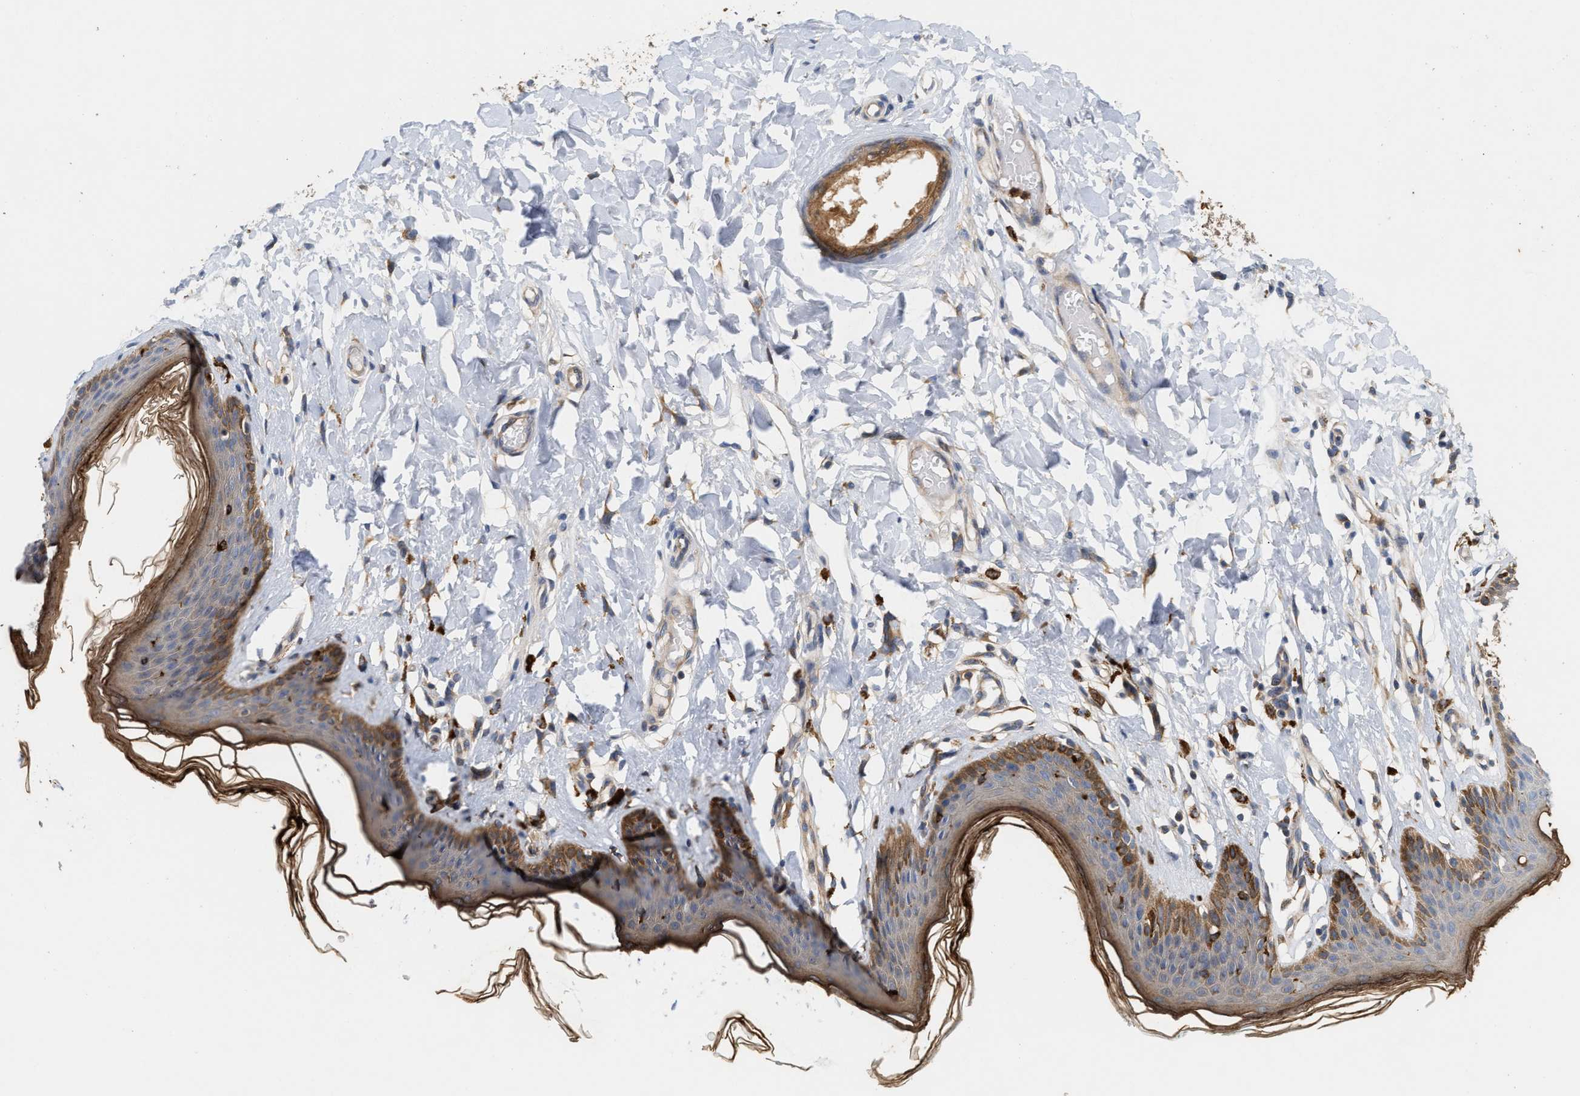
{"staining": {"intensity": "moderate", "quantity": ">75%", "location": "cytoplasmic/membranous"}, "tissue": "skin", "cell_type": "Epidermal cells", "image_type": "normal", "snomed": [{"axis": "morphology", "description": "Normal tissue, NOS"}, {"axis": "topography", "description": "Vulva"}], "caption": "Immunohistochemistry (IHC) staining of benign skin, which reveals medium levels of moderate cytoplasmic/membranous positivity in approximately >75% of epidermal cells indicating moderate cytoplasmic/membranous protein expression. The staining was performed using DAB (3,3'-diaminobenzidine) (brown) for protein detection and nuclei were counterstained in hematoxylin (blue).", "gene": "PLCD1", "patient": {"sex": "female", "age": 66}}